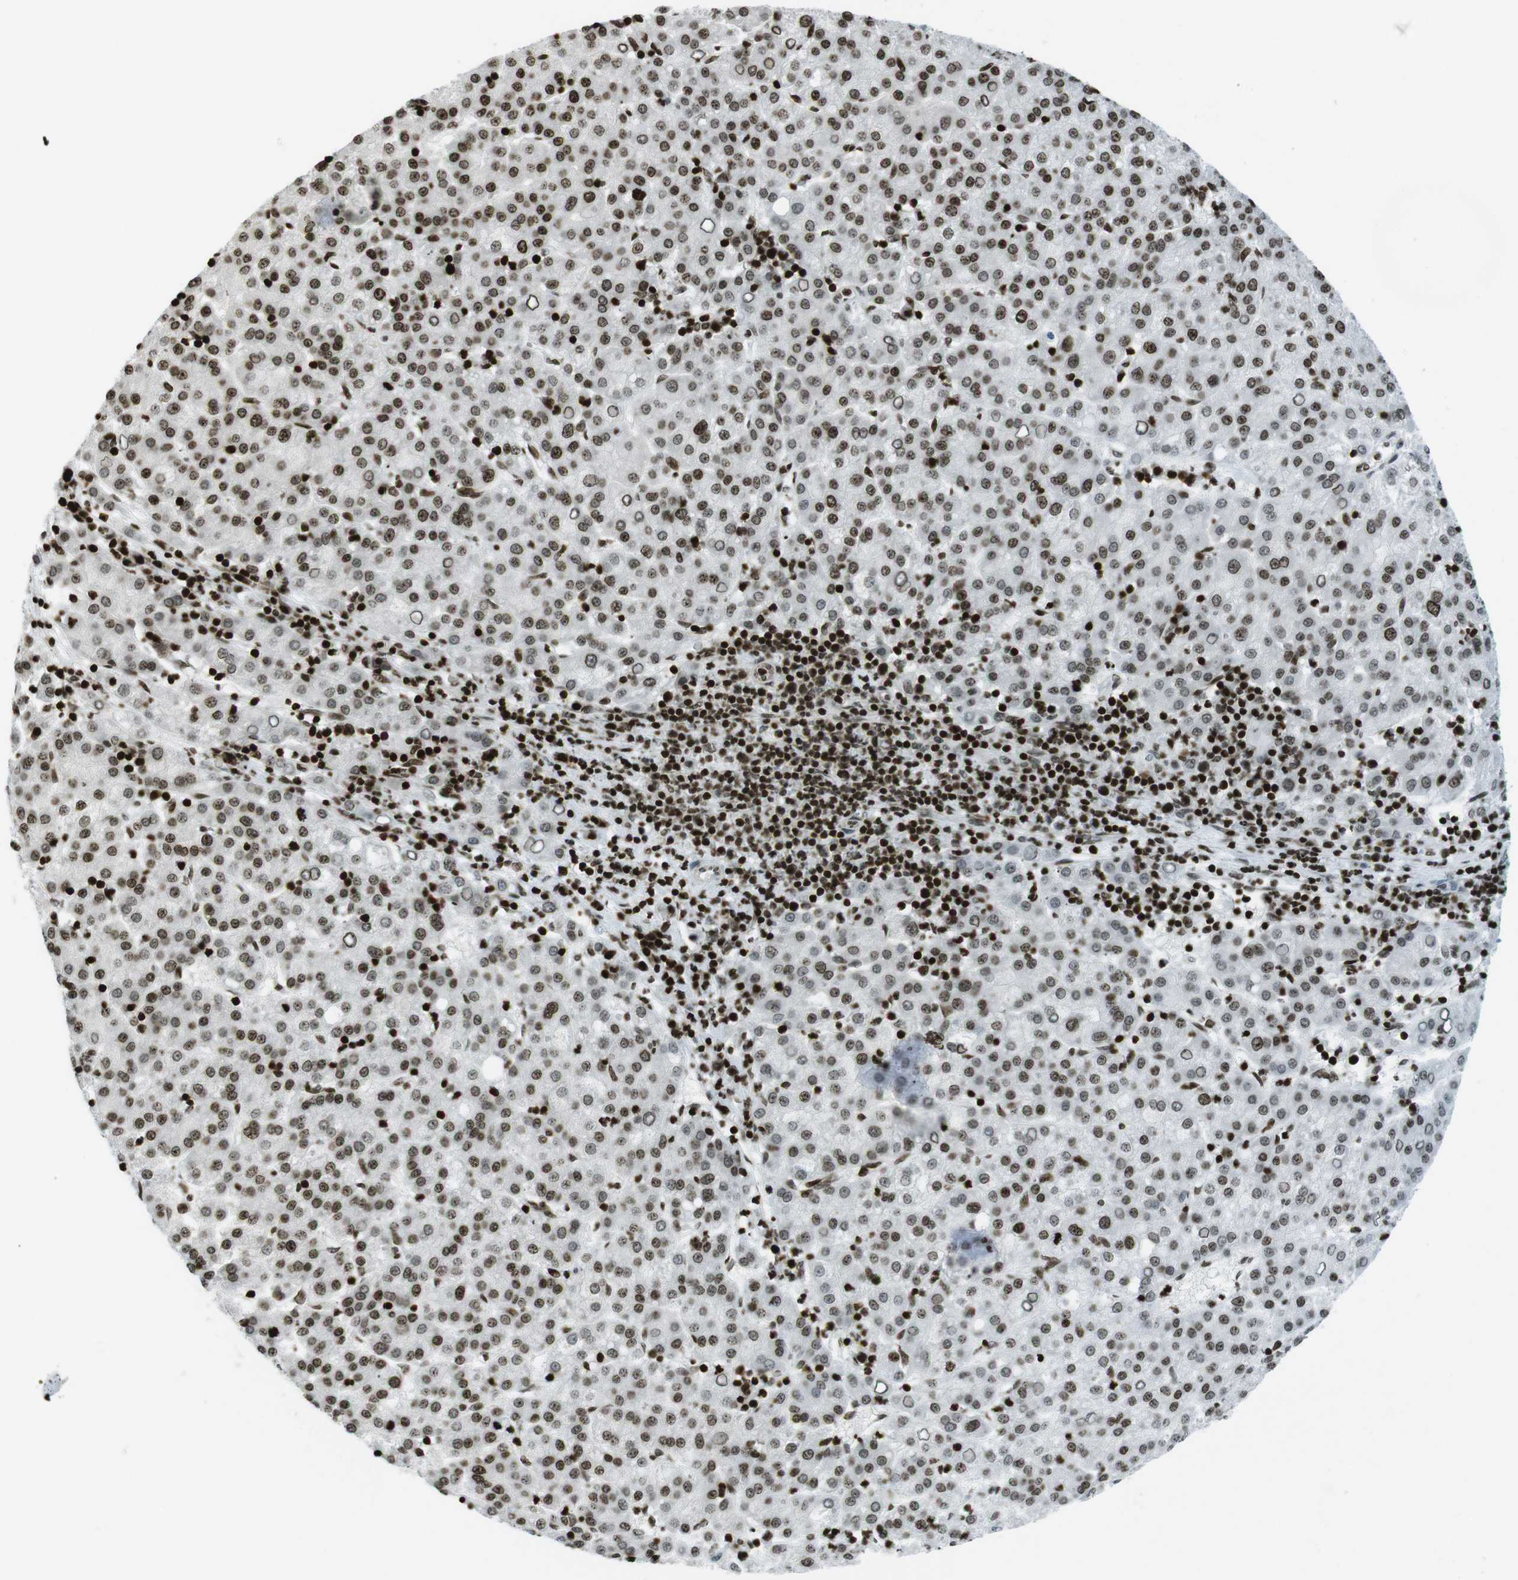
{"staining": {"intensity": "moderate", "quantity": ">75%", "location": "nuclear"}, "tissue": "liver cancer", "cell_type": "Tumor cells", "image_type": "cancer", "snomed": [{"axis": "morphology", "description": "Carcinoma, Hepatocellular, NOS"}, {"axis": "topography", "description": "Liver"}], "caption": "A brown stain labels moderate nuclear expression of a protein in human hepatocellular carcinoma (liver) tumor cells.", "gene": "H2AC8", "patient": {"sex": "female", "age": 58}}